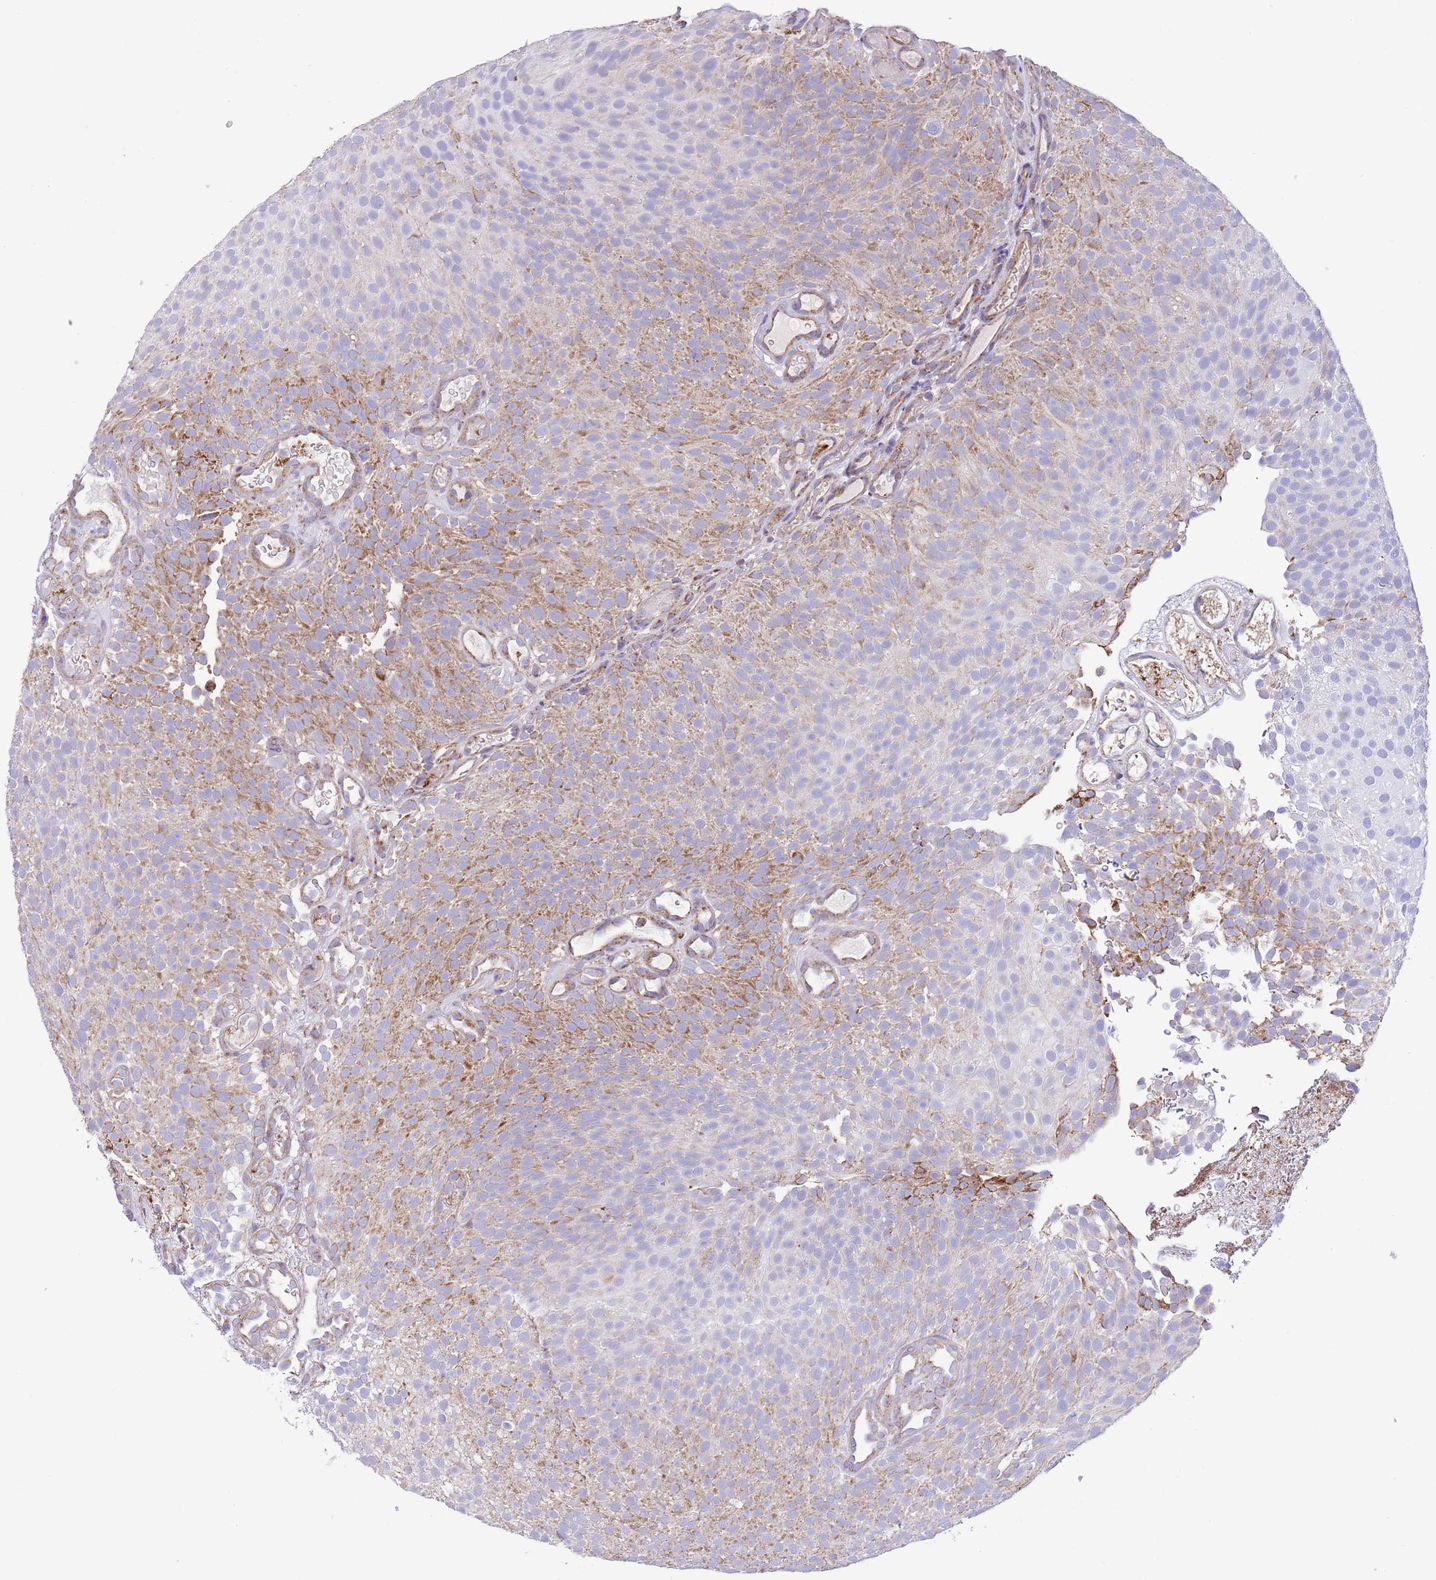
{"staining": {"intensity": "strong", "quantity": "<25%", "location": "cytoplasmic/membranous"}, "tissue": "urothelial cancer", "cell_type": "Tumor cells", "image_type": "cancer", "snomed": [{"axis": "morphology", "description": "Urothelial carcinoma, Low grade"}, {"axis": "topography", "description": "Urinary bladder"}], "caption": "DAB immunohistochemical staining of urothelial cancer demonstrates strong cytoplasmic/membranous protein expression in about <25% of tumor cells.", "gene": "SS18L2", "patient": {"sex": "male", "age": 78}}